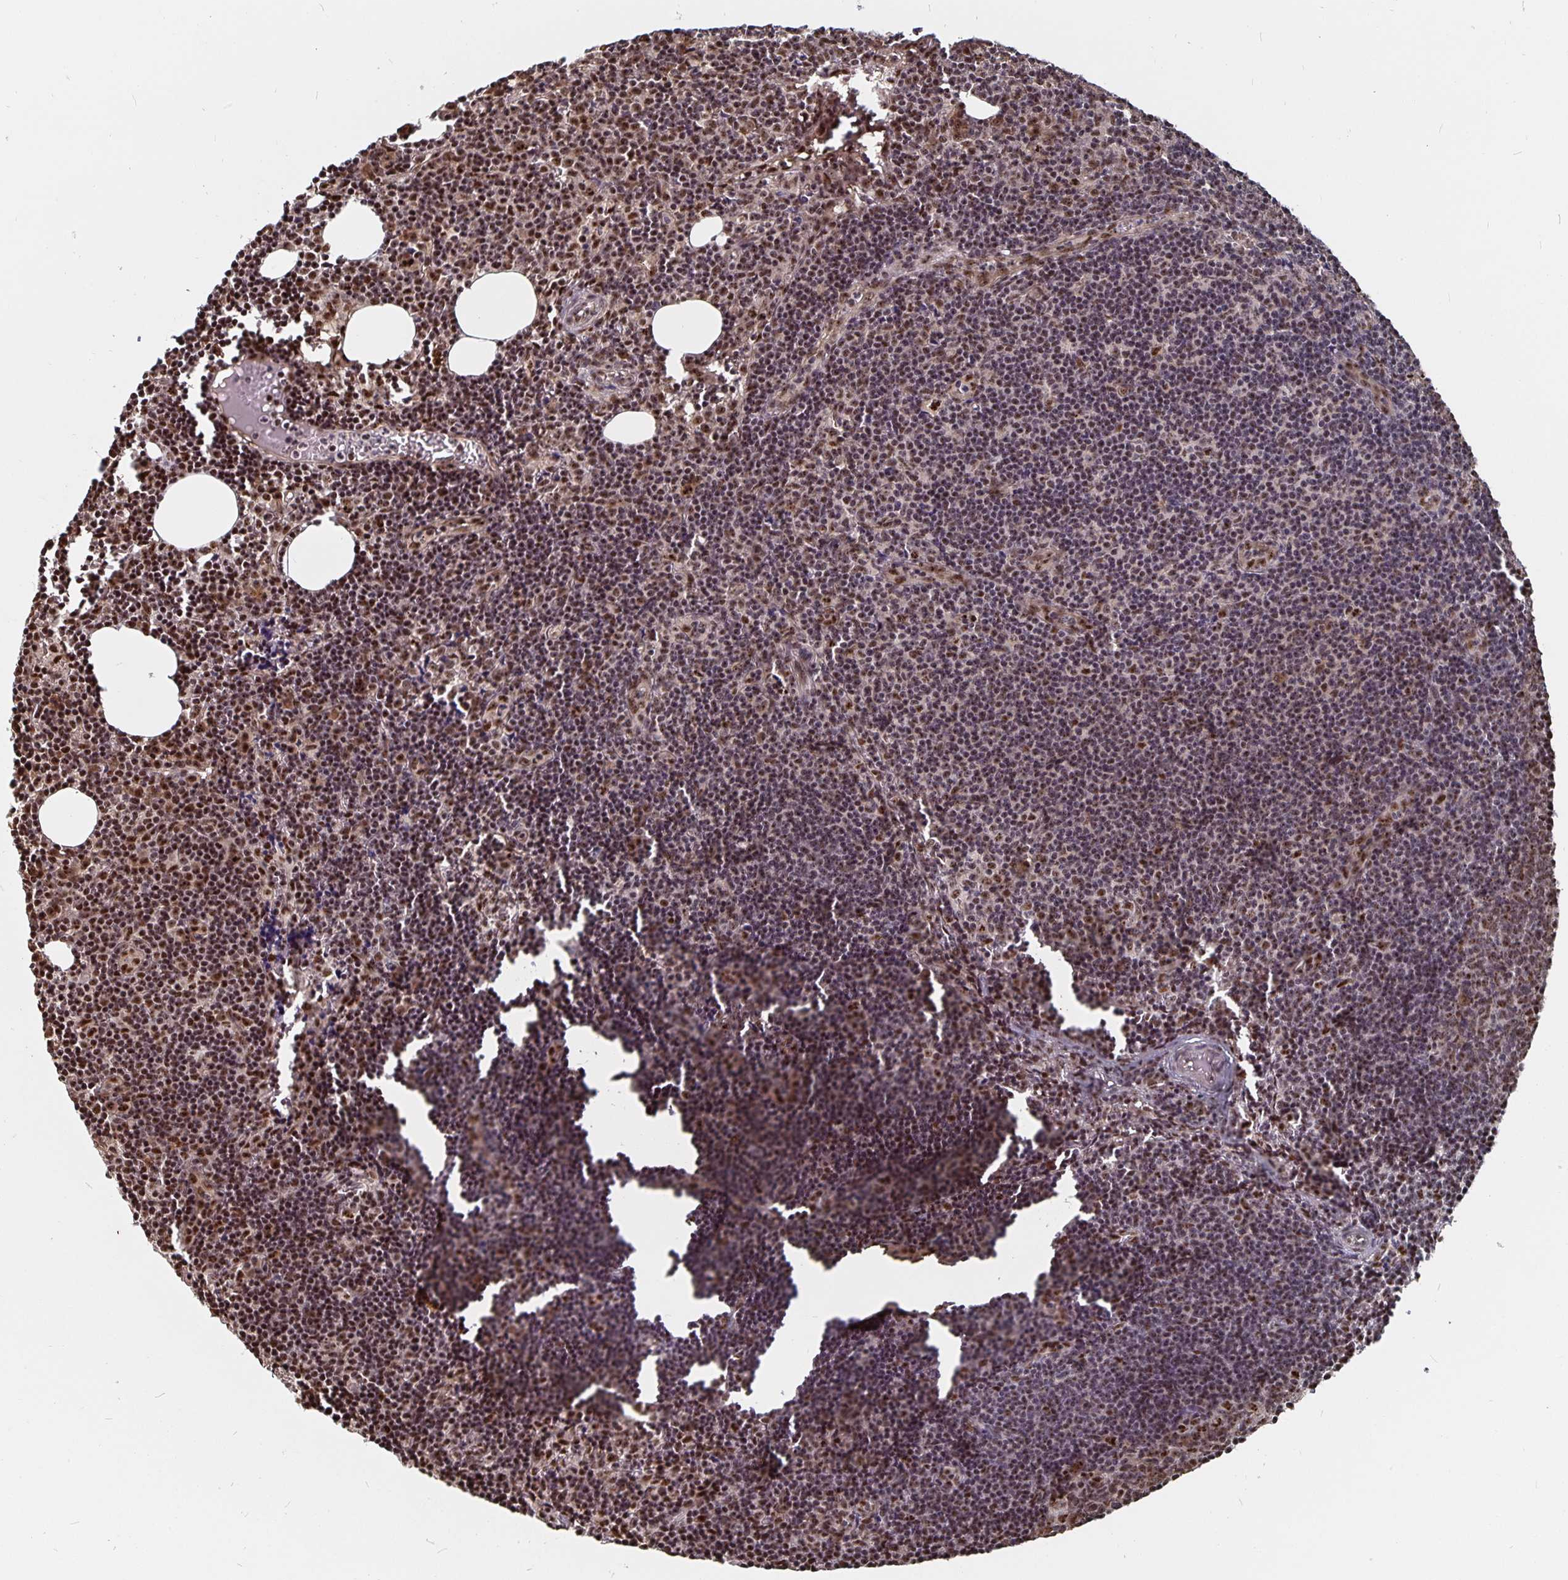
{"staining": {"intensity": "moderate", "quantity": ">75%", "location": "nuclear"}, "tissue": "lymph node", "cell_type": "Germinal center cells", "image_type": "normal", "snomed": [{"axis": "morphology", "description": "Normal tissue, NOS"}, {"axis": "topography", "description": "Lymph node"}], "caption": "Immunohistochemical staining of unremarkable human lymph node shows >75% levels of moderate nuclear protein expression in approximately >75% of germinal center cells. (DAB (3,3'-diaminobenzidine) IHC, brown staining for protein, blue staining for nuclei).", "gene": "LAS1L", "patient": {"sex": "female", "age": 41}}